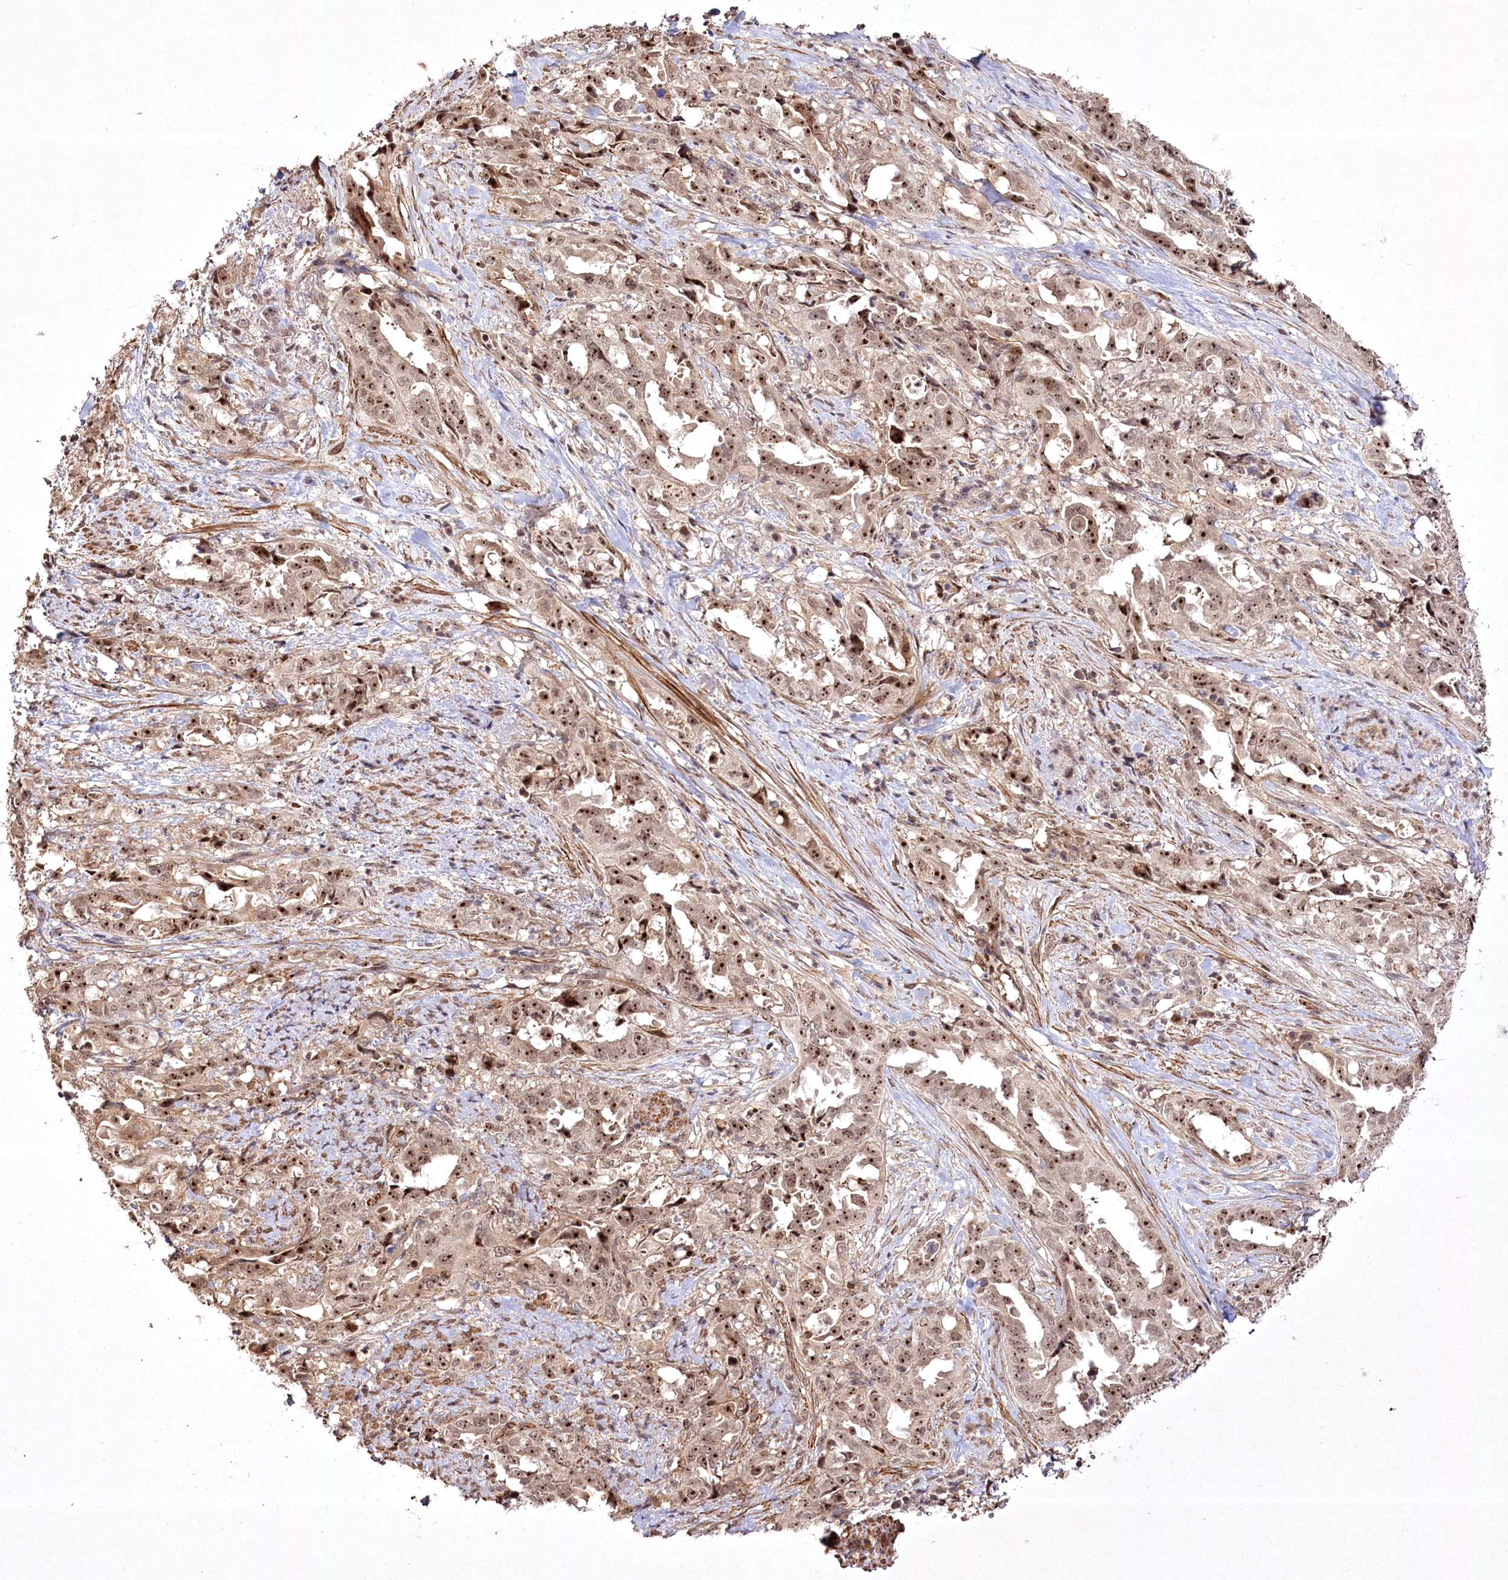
{"staining": {"intensity": "moderate", "quantity": ">75%", "location": "nuclear"}, "tissue": "endometrial cancer", "cell_type": "Tumor cells", "image_type": "cancer", "snomed": [{"axis": "morphology", "description": "Adenocarcinoma, NOS"}, {"axis": "topography", "description": "Endometrium"}], "caption": "IHC (DAB (3,3'-diaminobenzidine)) staining of human endometrial adenocarcinoma displays moderate nuclear protein positivity in approximately >75% of tumor cells.", "gene": "CCDC59", "patient": {"sex": "female", "age": 65}}